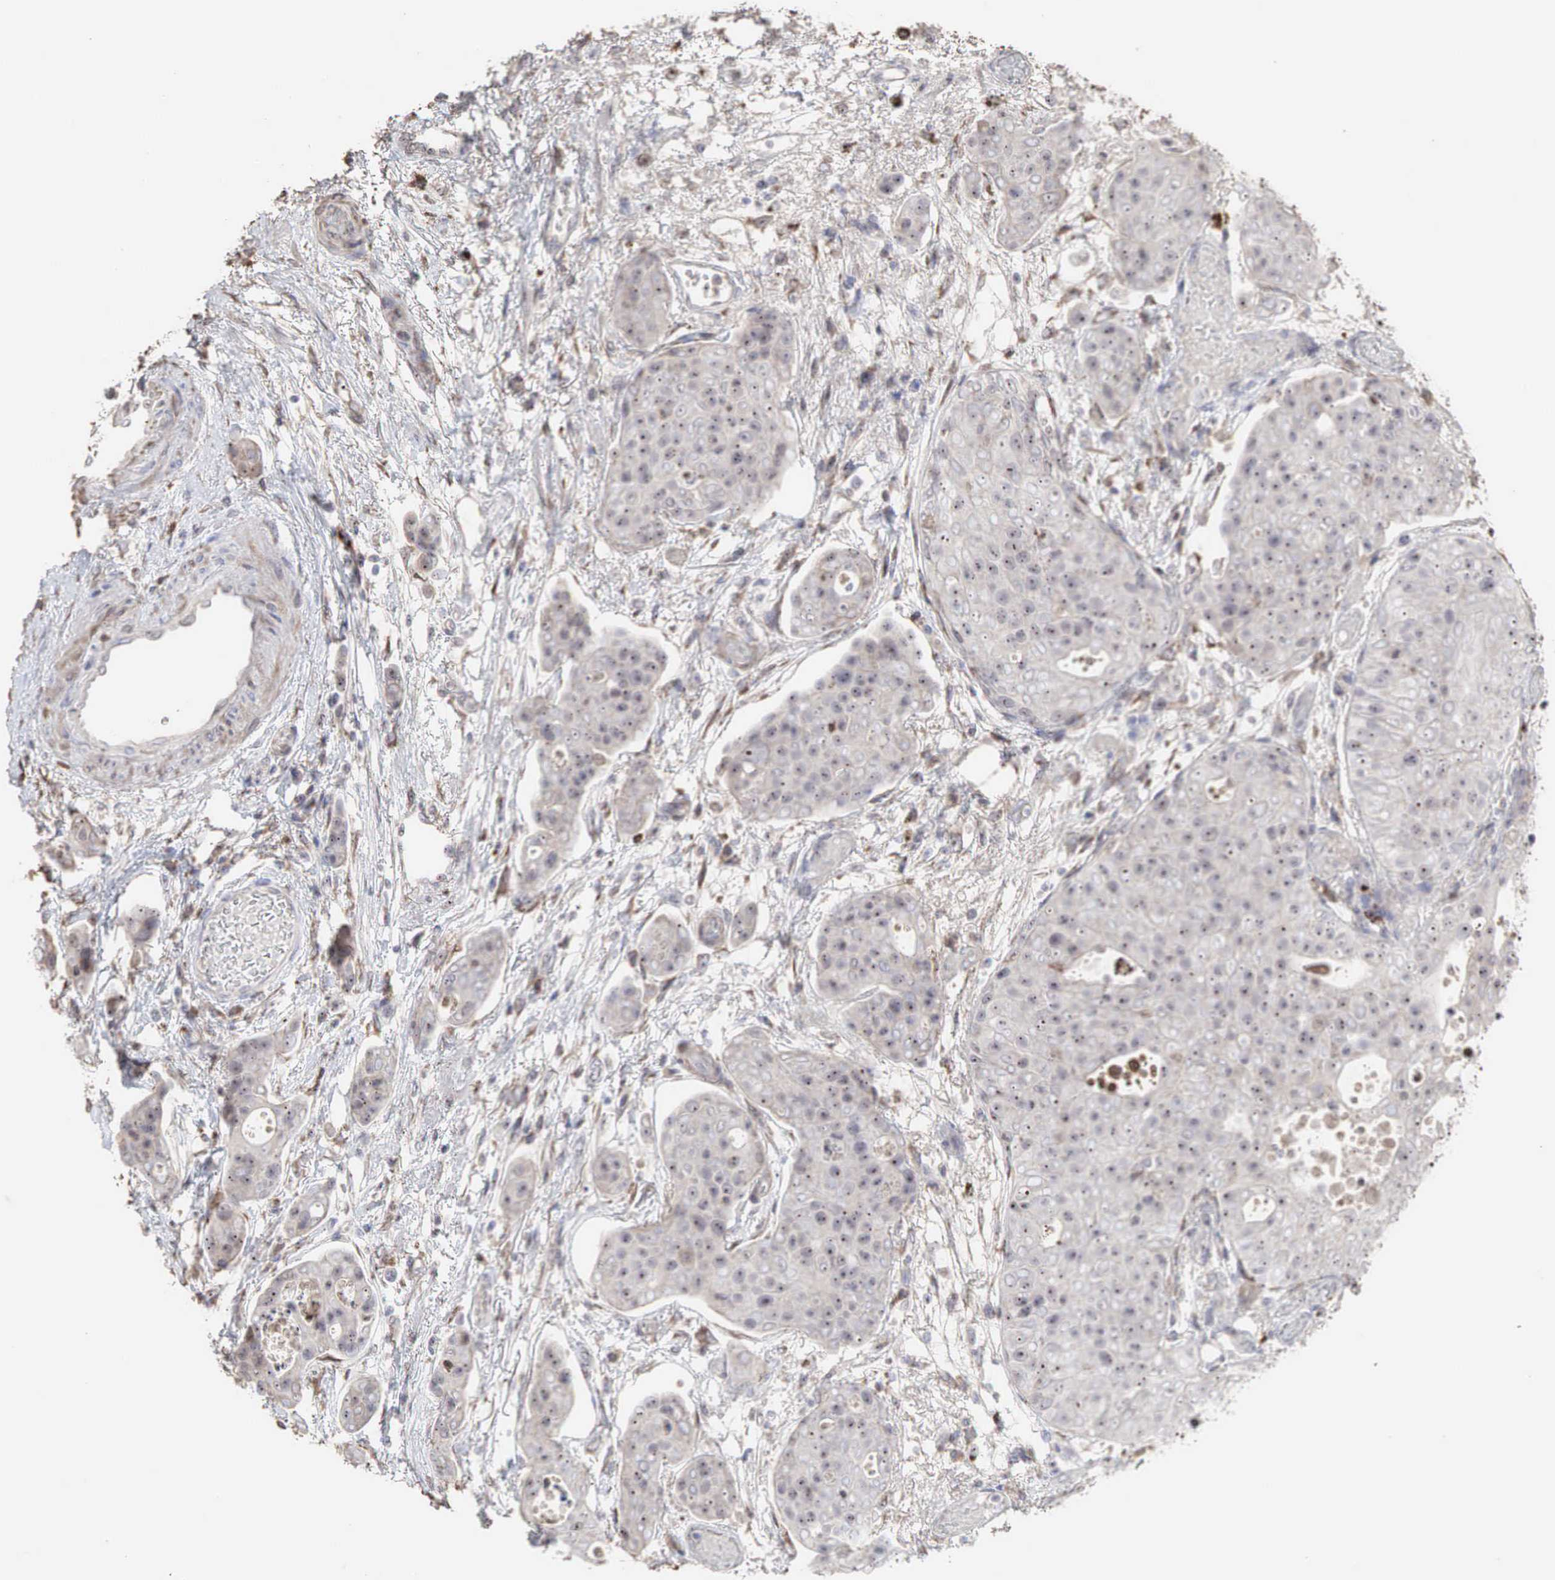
{"staining": {"intensity": "strong", "quantity": "25%-75%", "location": "cytoplasmic/membranous,nuclear"}, "tissue": "urothelial cancer", "cell_type": "Tumor cells", "image_type": "cancer", "snomed": [{"axis": "morphology", "description": "Urothelial carcinoma, High grade"}, {"axis": "topography", "description": "Urinary bladder"}], "caption": "An immunohistochemistry micrograph of tumor tissue is shown. Protein staining in brown highlights strong cytoplasmic/membranous and nuclear positivity in high-grade urothelial carcinoma within tumor cells. The staining was performed using DAB, with brown indicating positive protein expression. Nuclei are stained blue with hematoxylin.", "gene": "DKC1", "patient": {"sex": "male", "age": 78}}